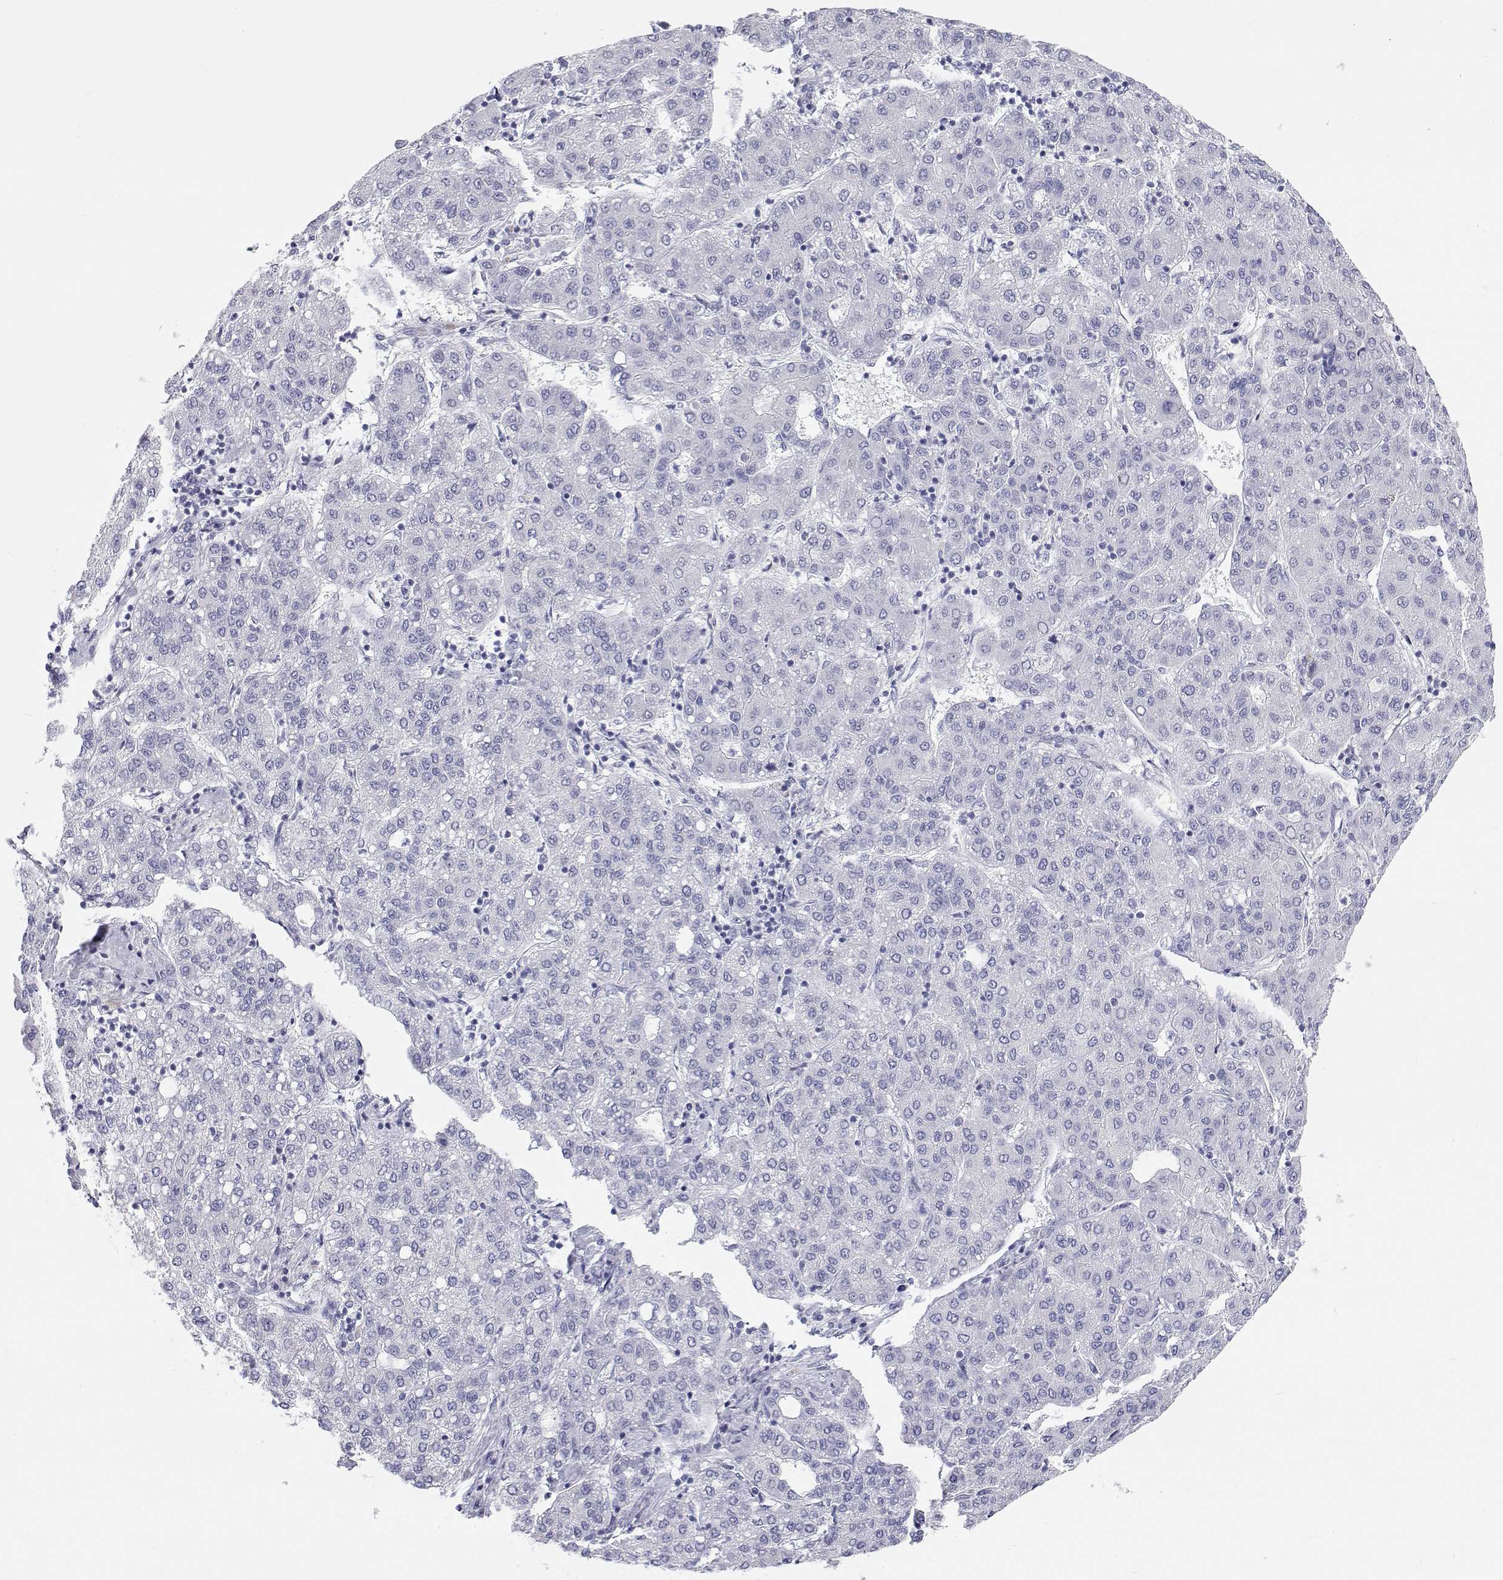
{"staining": {"intensity": "negative", "quantity": "none", "location": "none"}, "tissue": "liver cancer", "cell_type": "Tumor cells", "image_type": "cancer", "snomed": [{"axis": "morphology", "description": "Carcinoma, Hepatocellular, NOS"}, {"axis": "topography", "description": "Liver"}], "caption": "Human hepatocellular carcinoma (liver) stained for a protein using immunohistochemistry displays no staining in tumor cells.", "gene": "TTN", "patient": {"sex": "male", "age": 65}}